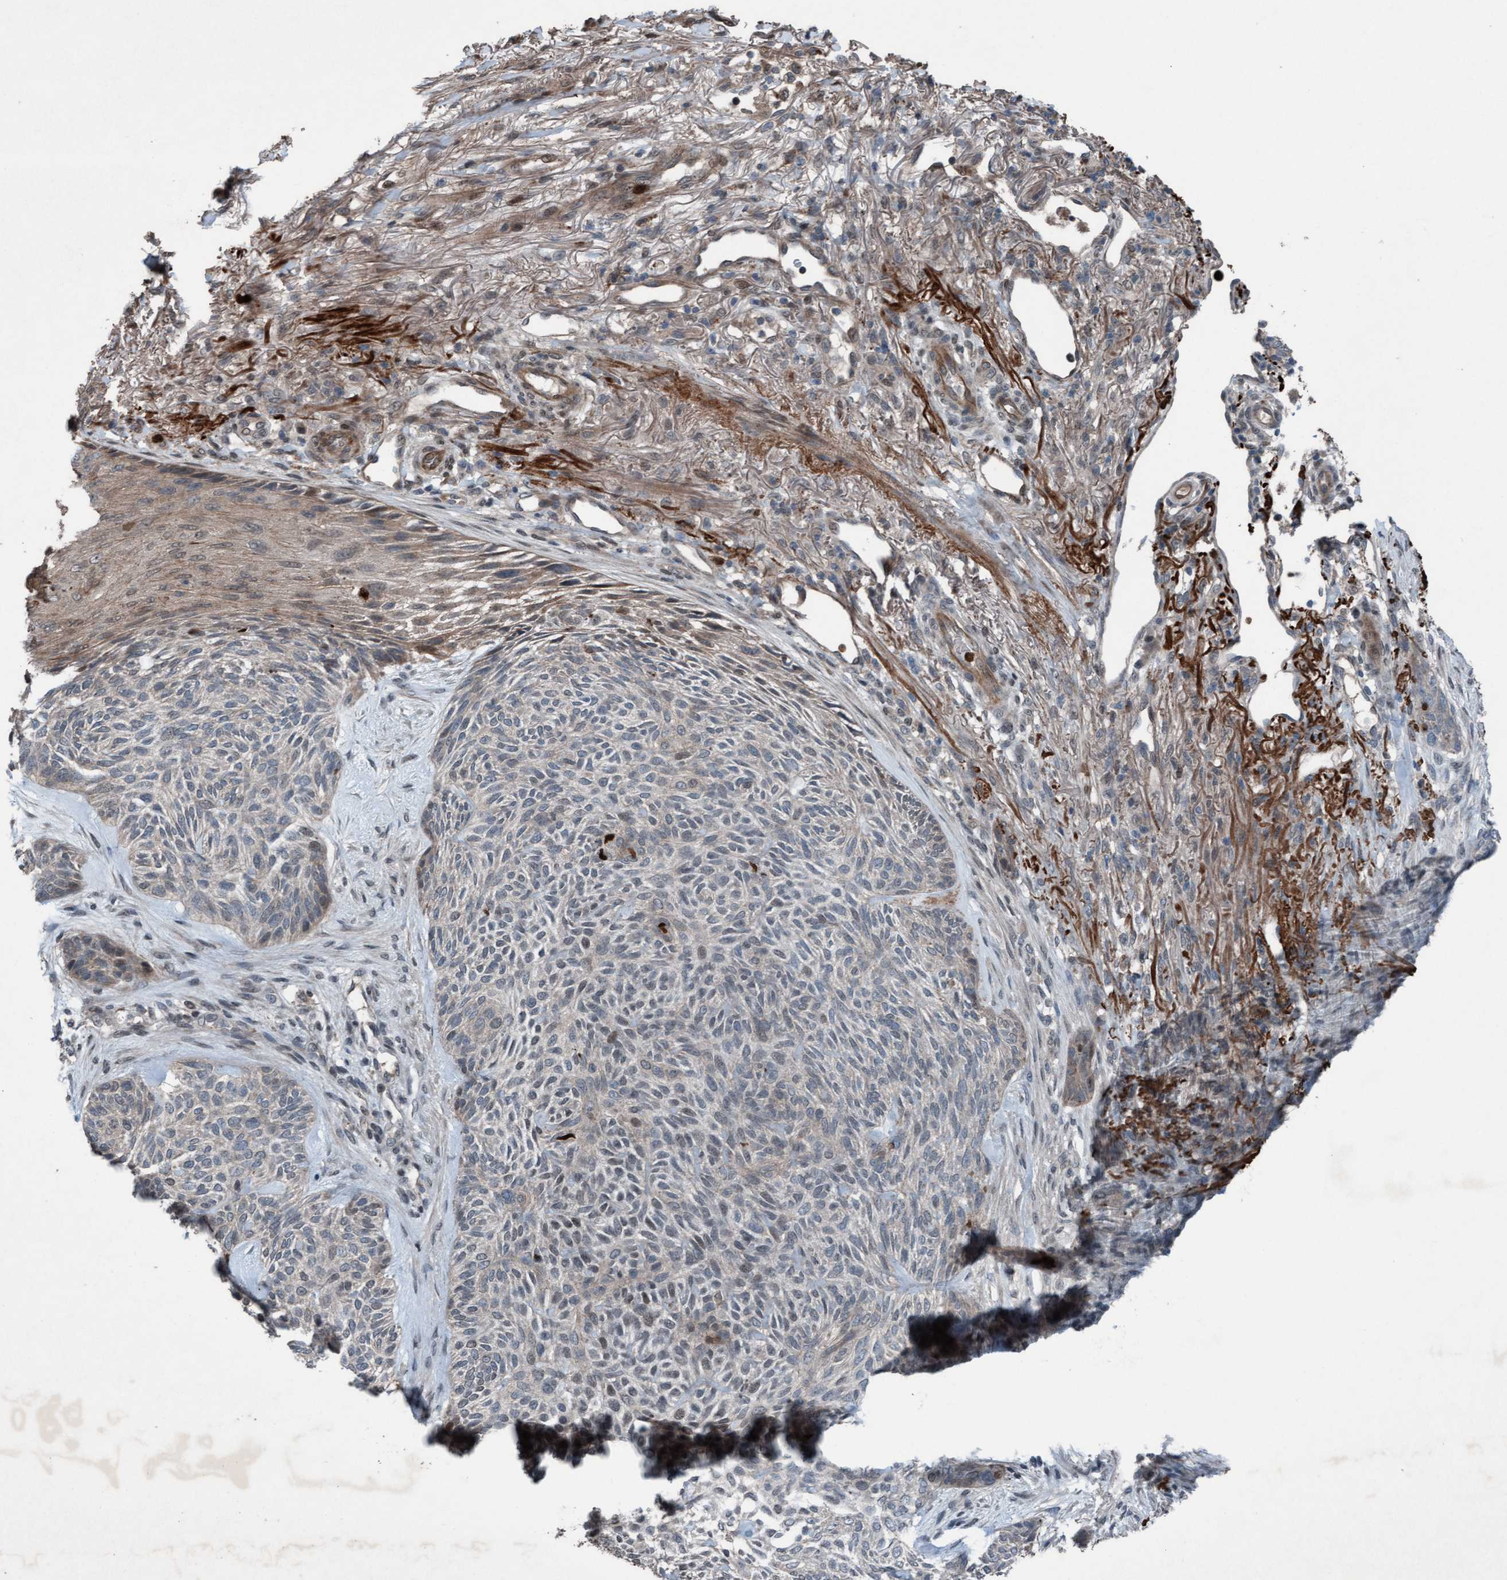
{"staining": {"intensity": "weak", "quantity": "<25%", "location": "nuclear"}, "tissue": "skin cancer", "cell_type": "Tumor cells", "image_type": "cancer", "snomed": [{"axis": "morphology", "description": "Basal cell carcinoma"}, {"axis": "topography", "description": "Skin"}], "caption": "Tumor cells are negative for protein expression in human skin cancer.", "gene": "PLXNB2", "patient": {"sex": "male", "age": 55}}